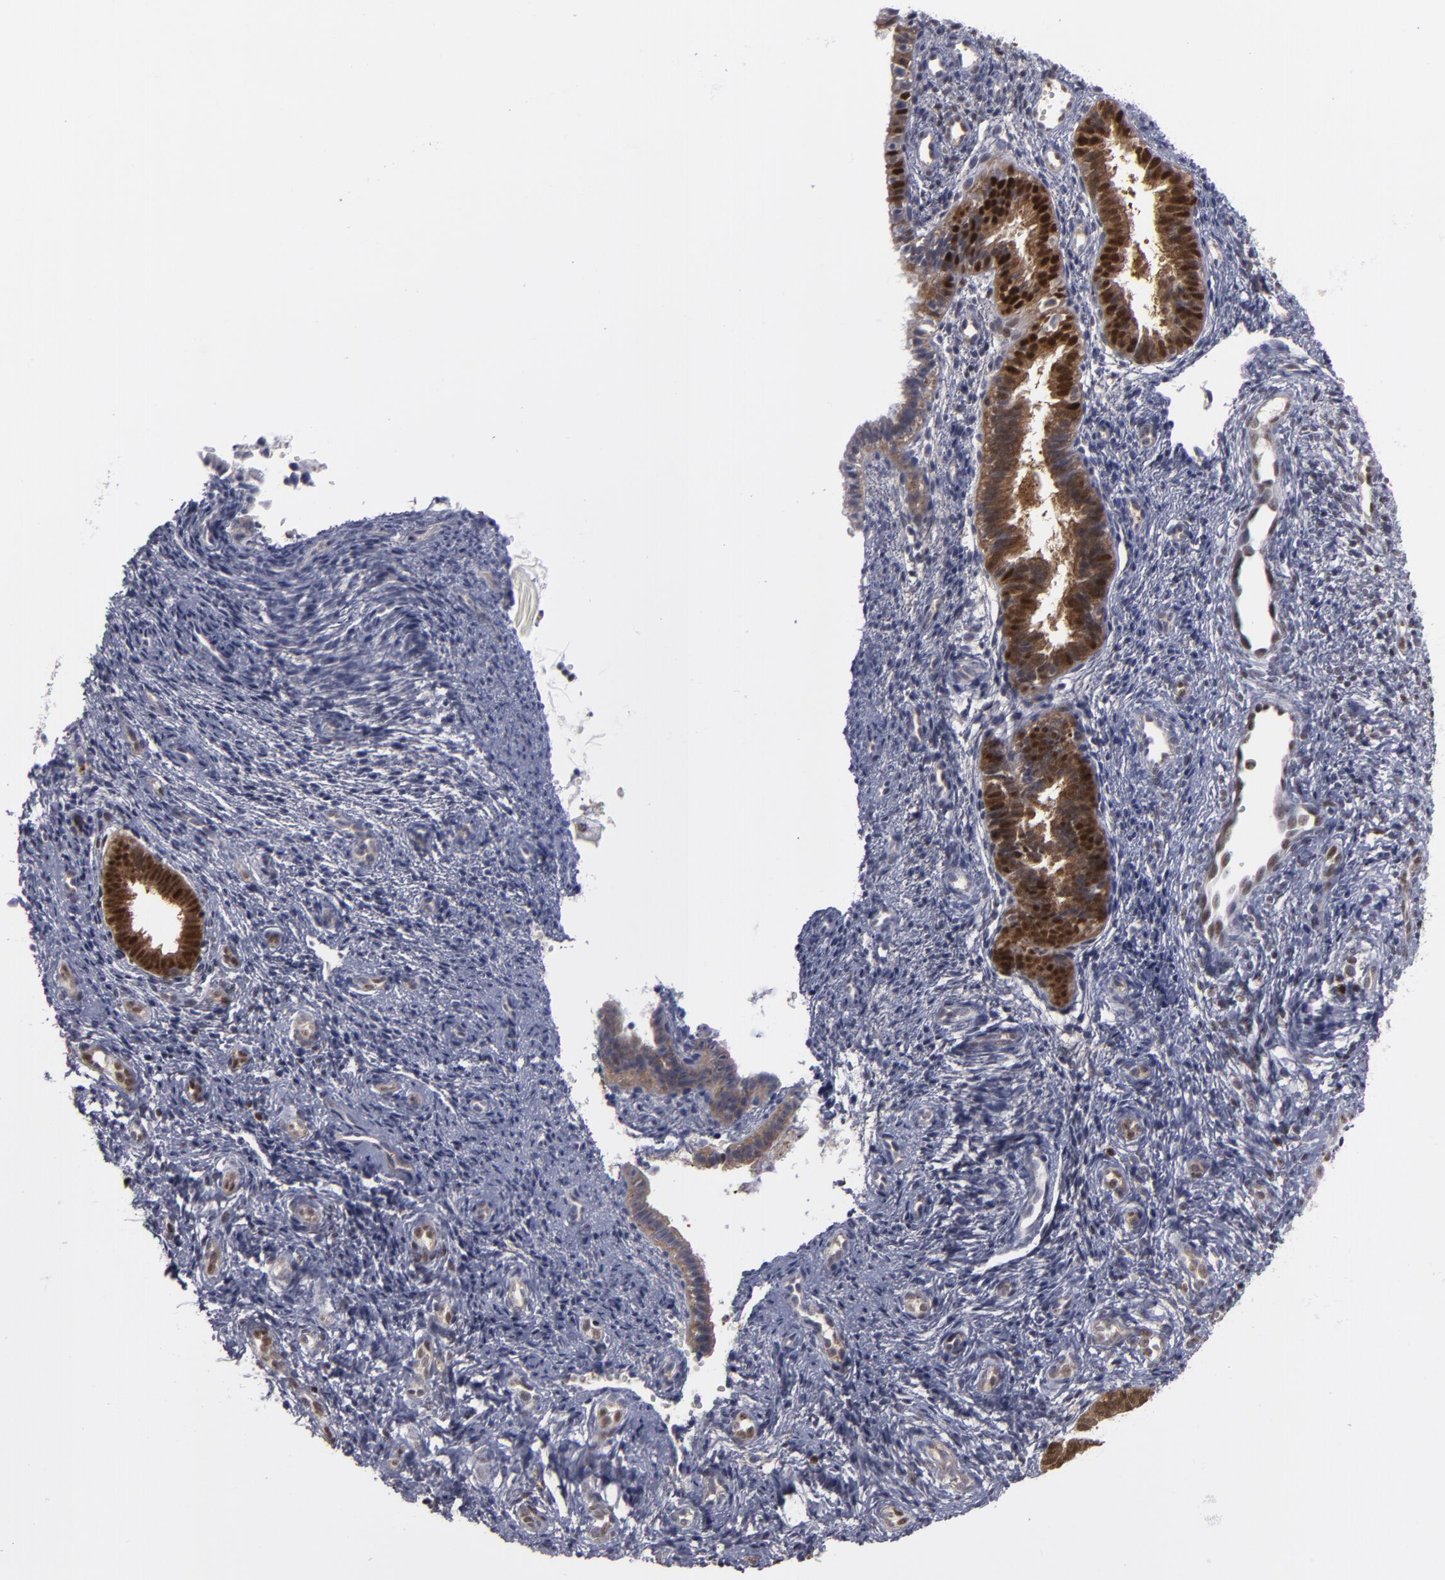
{"staining": {"intensity": "weak", "quantity": "<25%", "location": "cytoplasmic/membranous,nuclear"}, "tissue": "endometrium", "cell_type": "Cells in endometrial stroma", "image_type": "normal", "snomed": [{"axis": "morphology", "description": "Normal tissue, NOS"}, {"axis": "topography", "description": "Endometrium"}], "caption": "The image shows no staining of cells in endometrial stroma in unremarkable endometrium.", "gene": "GSR", "patient": {"sex": "female", "age": 27}}